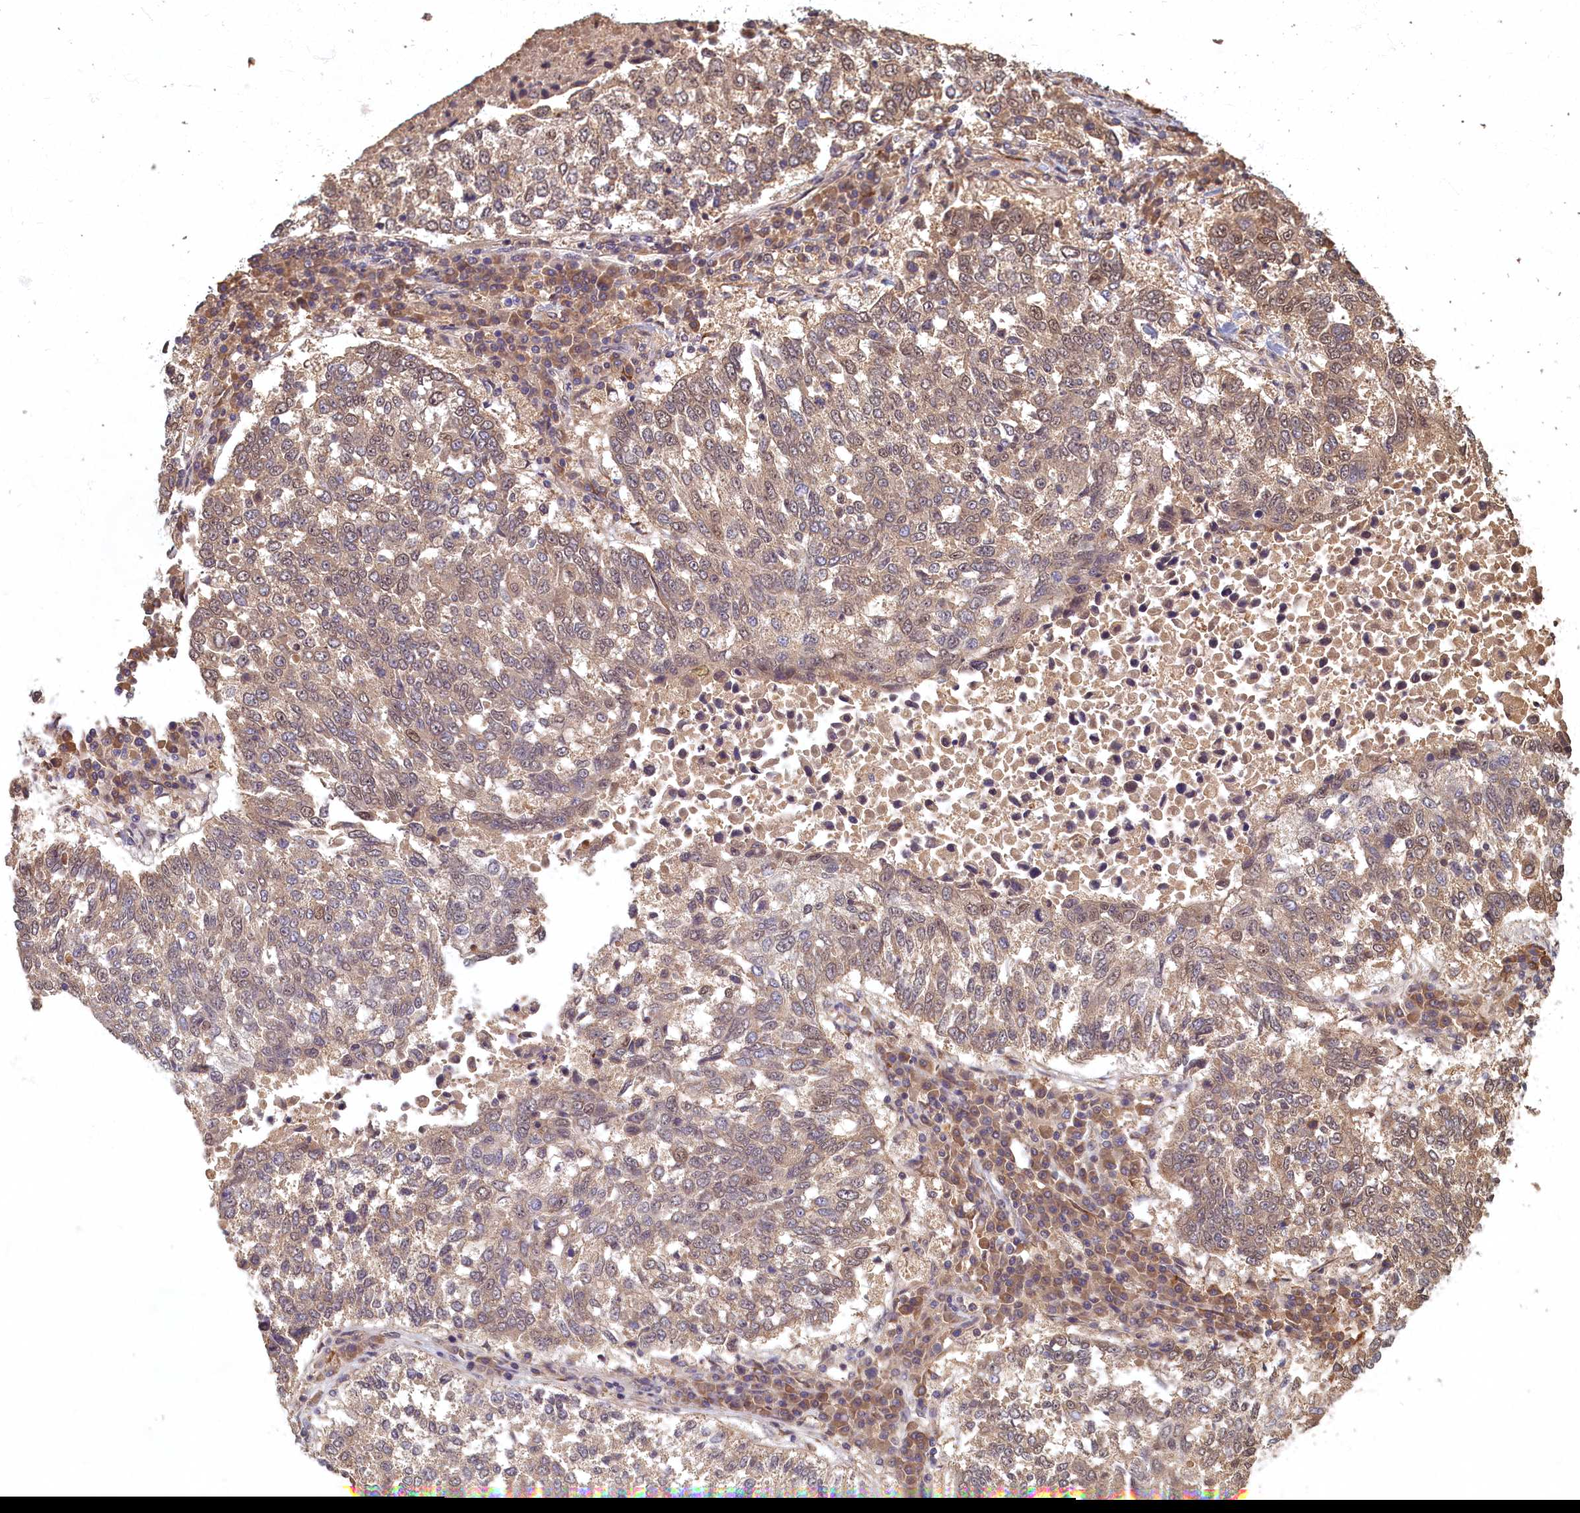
{"staining": {"intensity": "weak", "quantity": ">75%", "location": "cytoplasmic/membranous,nuclear"}, "tissue": "lung cancer", "cell_type": "Tumor cells", "image_type": "cancer", "snomed": [{"axis": "morphology", "description": "Squamous cell carcinoma, NOS"}, {"axis": "topography", "description": "Lung"}], "caption": "DAB immunohistochemical staining of lung squamous cell carcinoma displays weak cytoplasmic/membranous and nuclear protein staining in about >75% of tumor cells. Nuclei are stained in blue.", "gene": "LCMT2", "patient": {"sex": "male", "age": 73}}